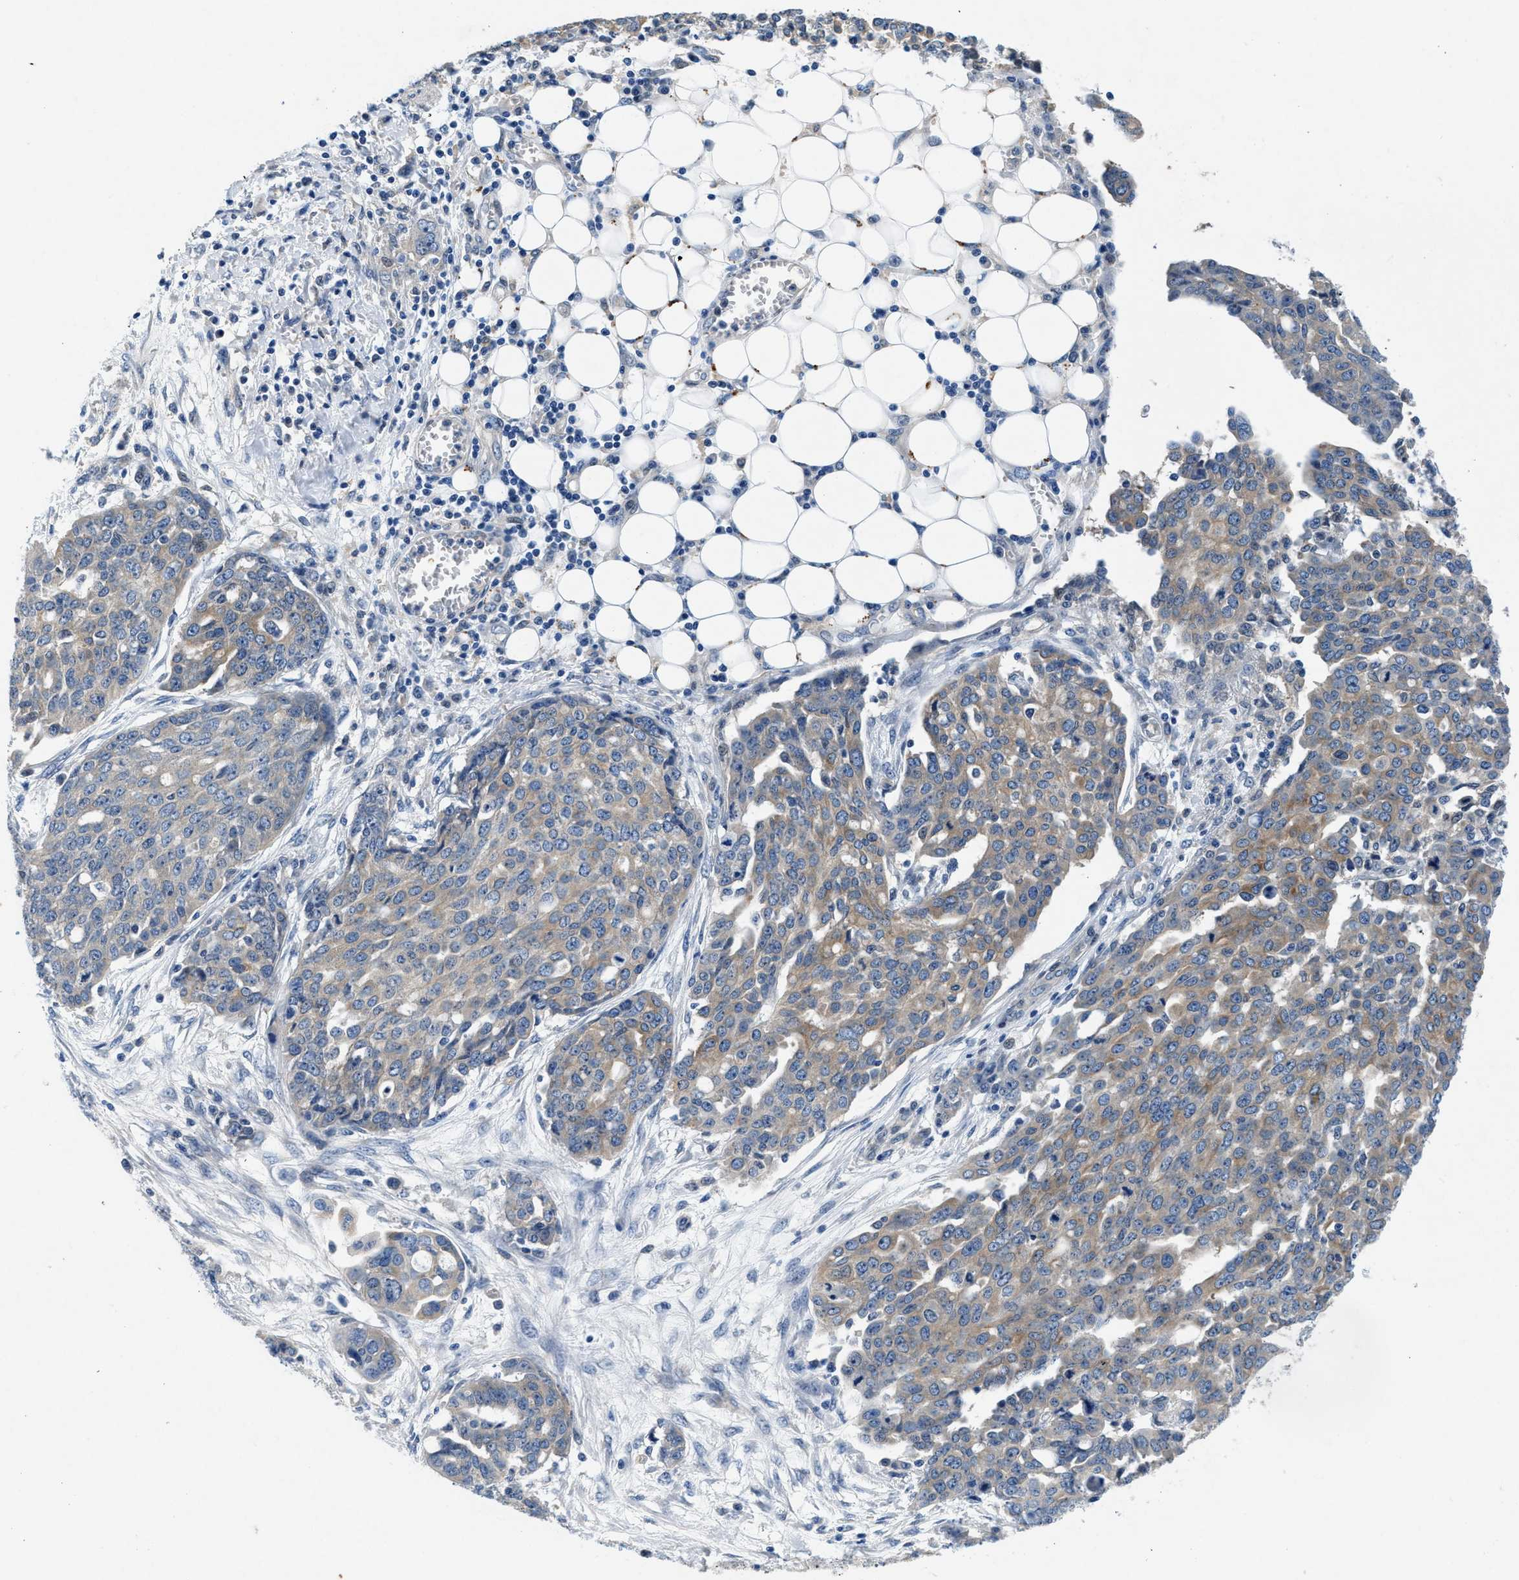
{"staining": {"intensity": "moderate", "quantity": "<25%", "location": "cytoplasmic/membranous"}, "tissue": "ovarian cancer", "cell_type": "Tumor cells", "image_type": "cancer", "snomed": [{"axis": "morphology", "description": "Cystadenocarcinoma, serous, NOS"}, {"axis": "topography", "description": "Soft tissue"}, {"axis": "topography", "description": "Ovary"}], "caption": "Ovarian cancer stained for a protein (brown) shows moderate cytoplasmic/membranous positive positivity in approximately <25% of tumor cells.", "gene": "COPS2", "patient": {"sex": "female", "age": 57}}